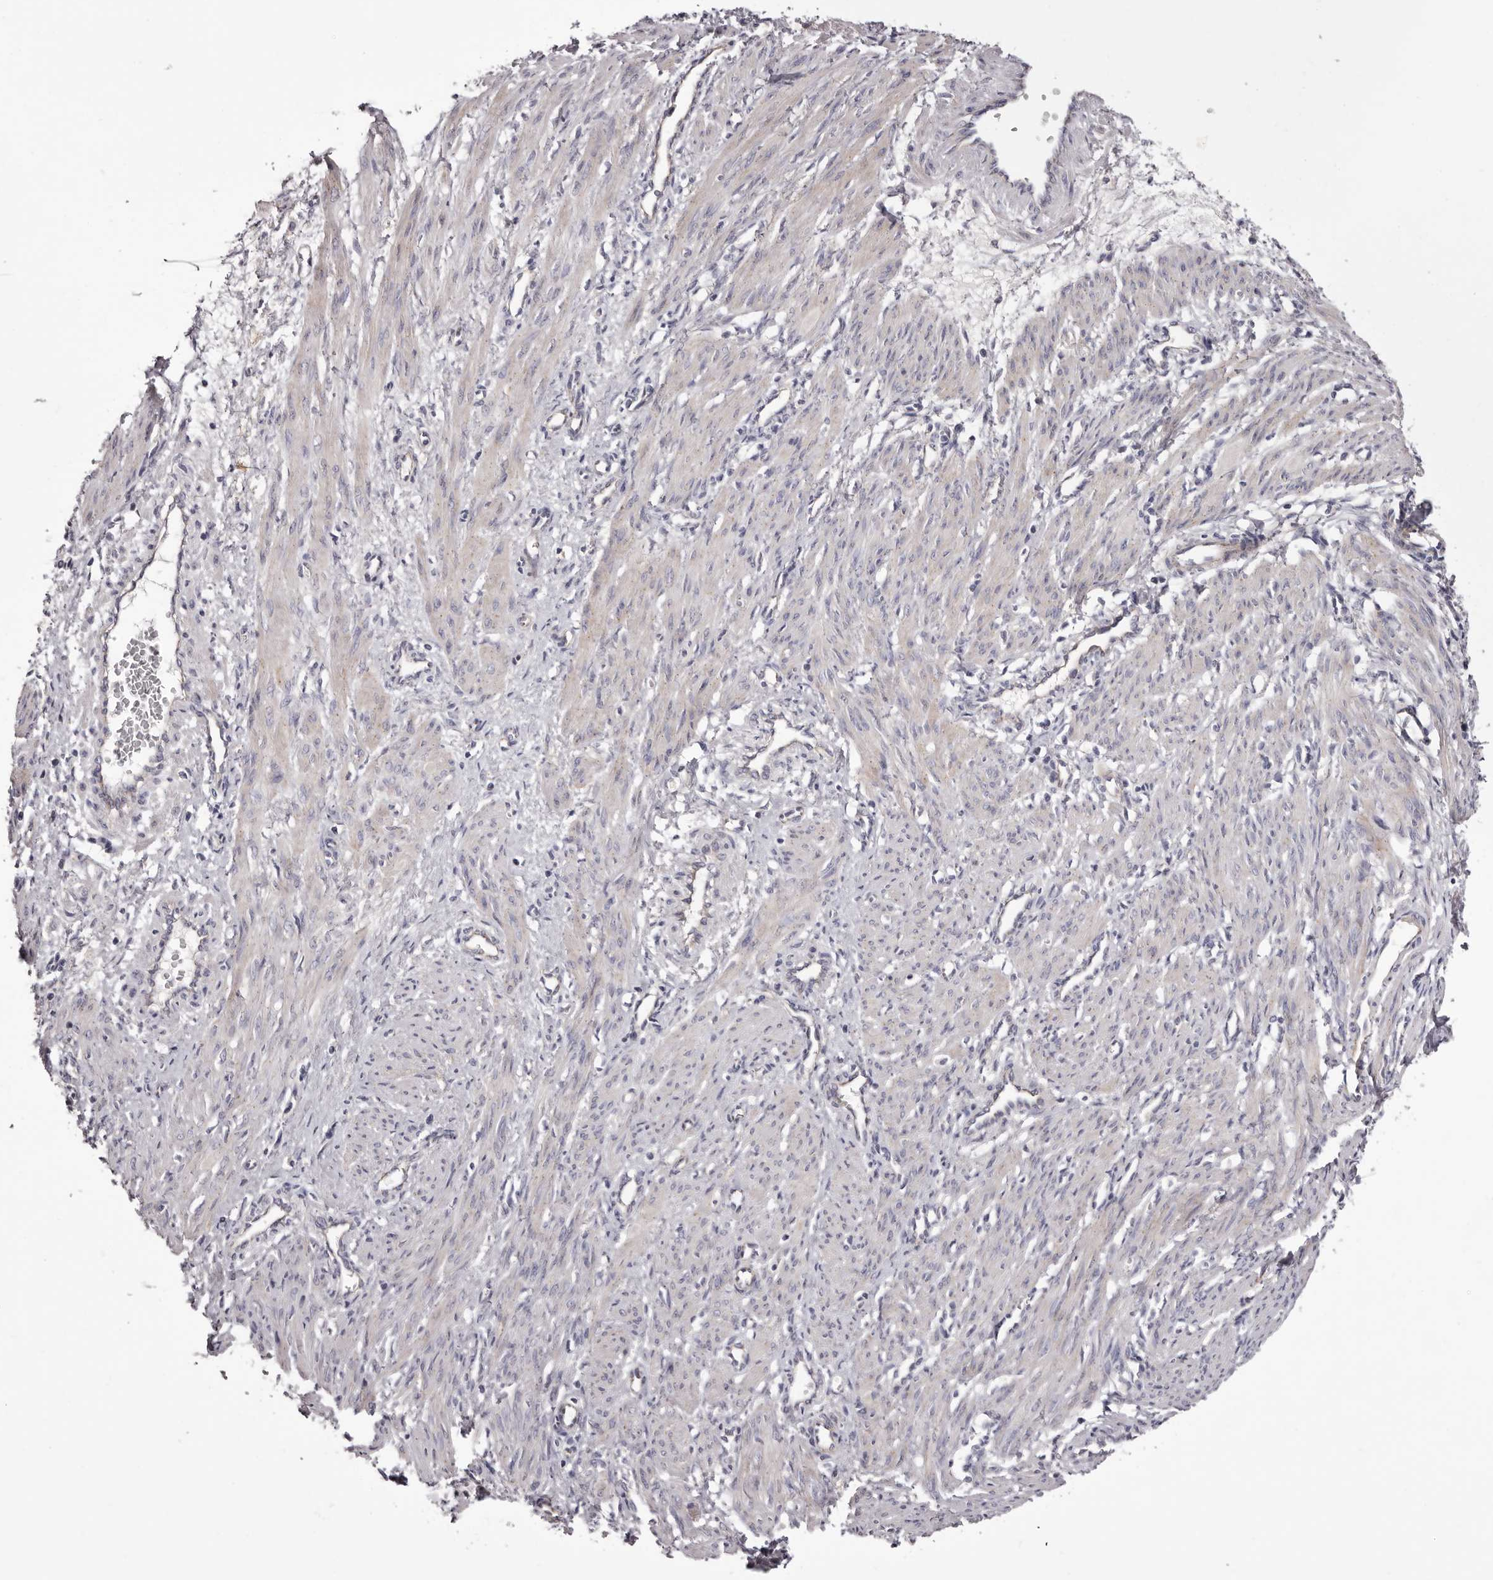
{"staining": {"intensity": "negative", "quantity": "none", "location": "none"}, "tissue": "smooth muscle", "cell_type": "Smooth muscle cells", "image_type": "normal", "snomed": [{"axis": "morphology", "description": "Normal tissue, NOS"}, {"axis": "topography", "description": "Endometrium"}], "caption": "The image reveals no staining of smooth muscle cells in benign smooth muscle. (Brightfield microscopy of DAB (3,3'-diaminobenzidine) immunohistochemistry (IHC) at high magnification).", "gene": "PEG10", "patient": {"sex": "female", "age": 33}}